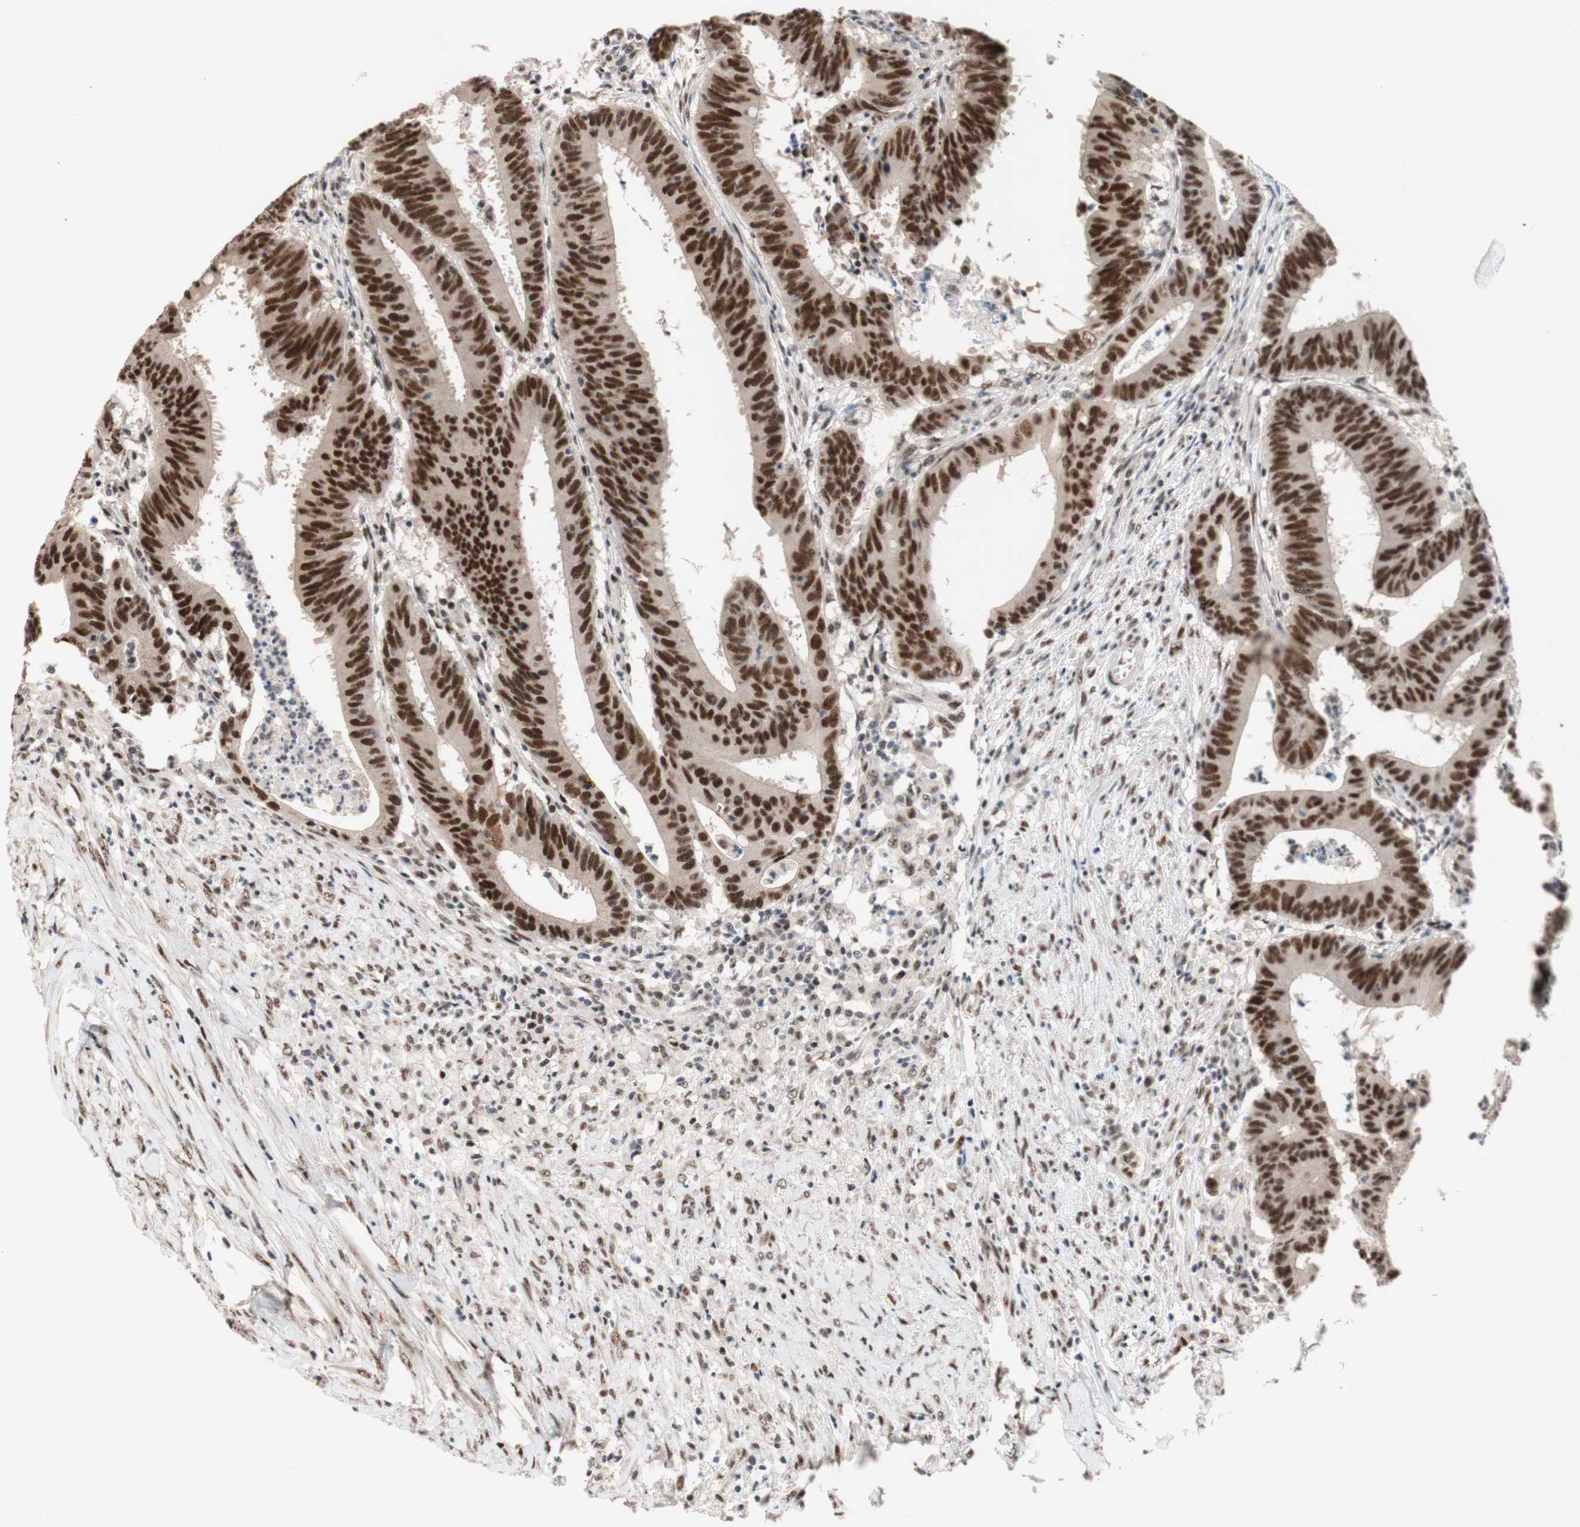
{"staining": {"intensity": "strong", "quantity": ">75%", "location": "nuclear"}, "tissue": "colorectal cancer", "cell_type": "Tumor cells", "image_type": "cancer", "snomed": [{"axis": "morphology", "description": "Adenocarcinoma, NOS"}, {"axis": "topography", "description": "Colon"}], "caption": "Brown immunohistochemical staining in colorectal cancer exhibits strong nuclear expression in approximately >75% of tumor cells. The staining was performed using DAB (3,3'-diaminobenzidine) to visualize the protein expression in brown, while the nuclei were stained in blue with hematoxylin (Magnification: 20x).", "gene": "TLE1", "patient": {"sex": "male", "age": 45}}